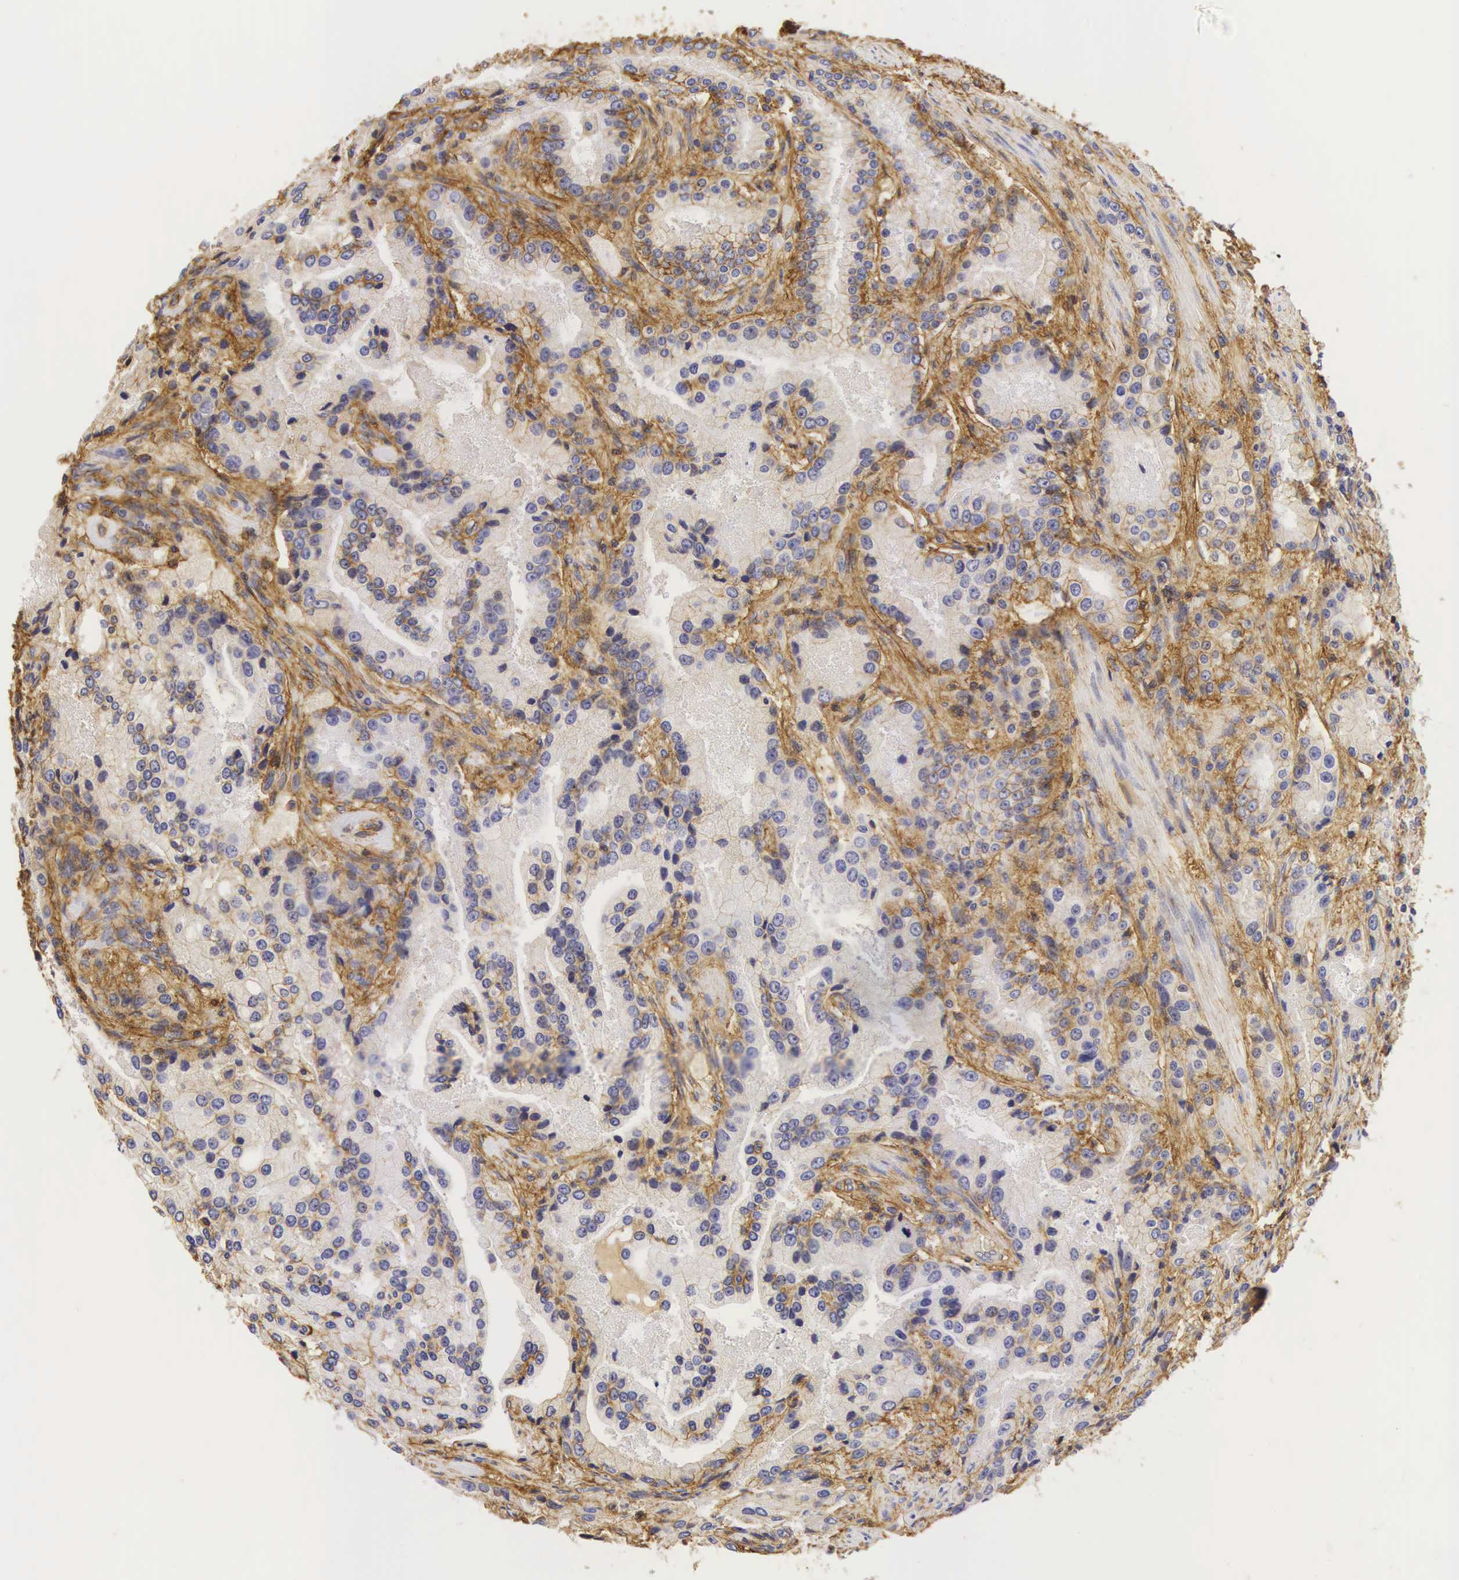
{"staining": {"intensity": "weak", "quantity": "<25%", "location": "cytoplasmic/membranous"}, "tissue": "prostate cancer", "cell_type": "Tumor cells", "image_type": "cancer", "snomed": [{"axis": "morphology", "description": "Adenocarcinoma, Medium grade"}, {"axis": "topography", "description": "Prostate"}], "caption": "Immunohistochemistry (IHC) of human prostate adenocarcinoma (medium-grade) demonstrates no expression in tumor cells.", "gene": "CD99", "patient": {"sex": "male", "age": 72}}